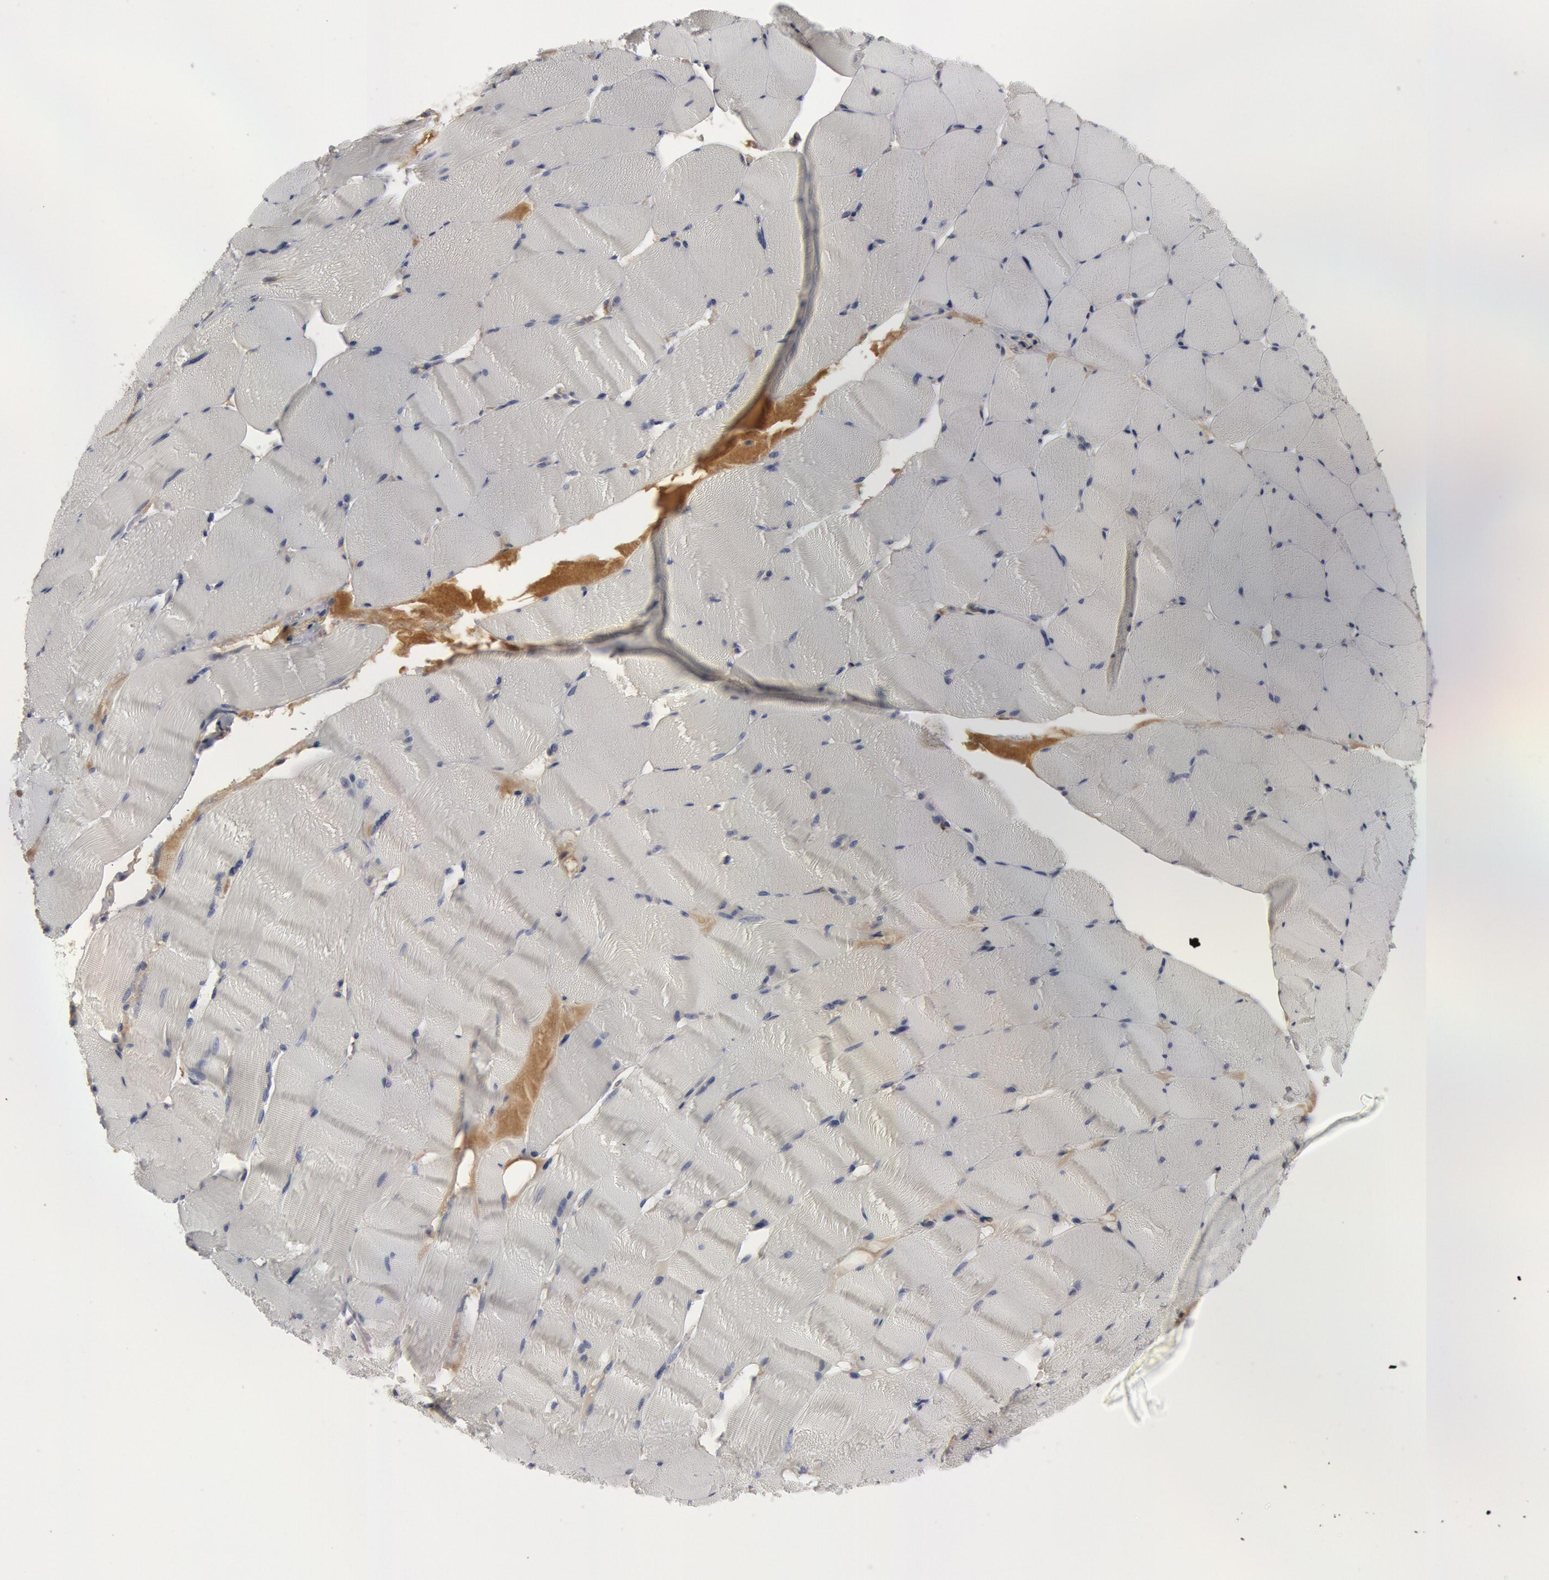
{"staining": {"intensity": "negative", "quantity": "none", "location": "none"}, "tissue": "skeletal muscle", "cell_type": "Myocytes", "image_type": "normal", "snomed": [{"axis": "morphology", "description": "Normal tissue, NOS"}, {"axis": "topography", "description": "Skeletal muscle"}], "caption": "Immunohistochemistry image of normal human skeletal muscle stained for a protein (brown), which displays no positivity in myocytes. Brightfield microscopy of IHC stained with DAB (3,3'-diaminobenzidine) (brown) and hematoxylin (blue), captured at high magnification.", "gene": "C1QC", "patient": {"sex": "male", "age": 62}}